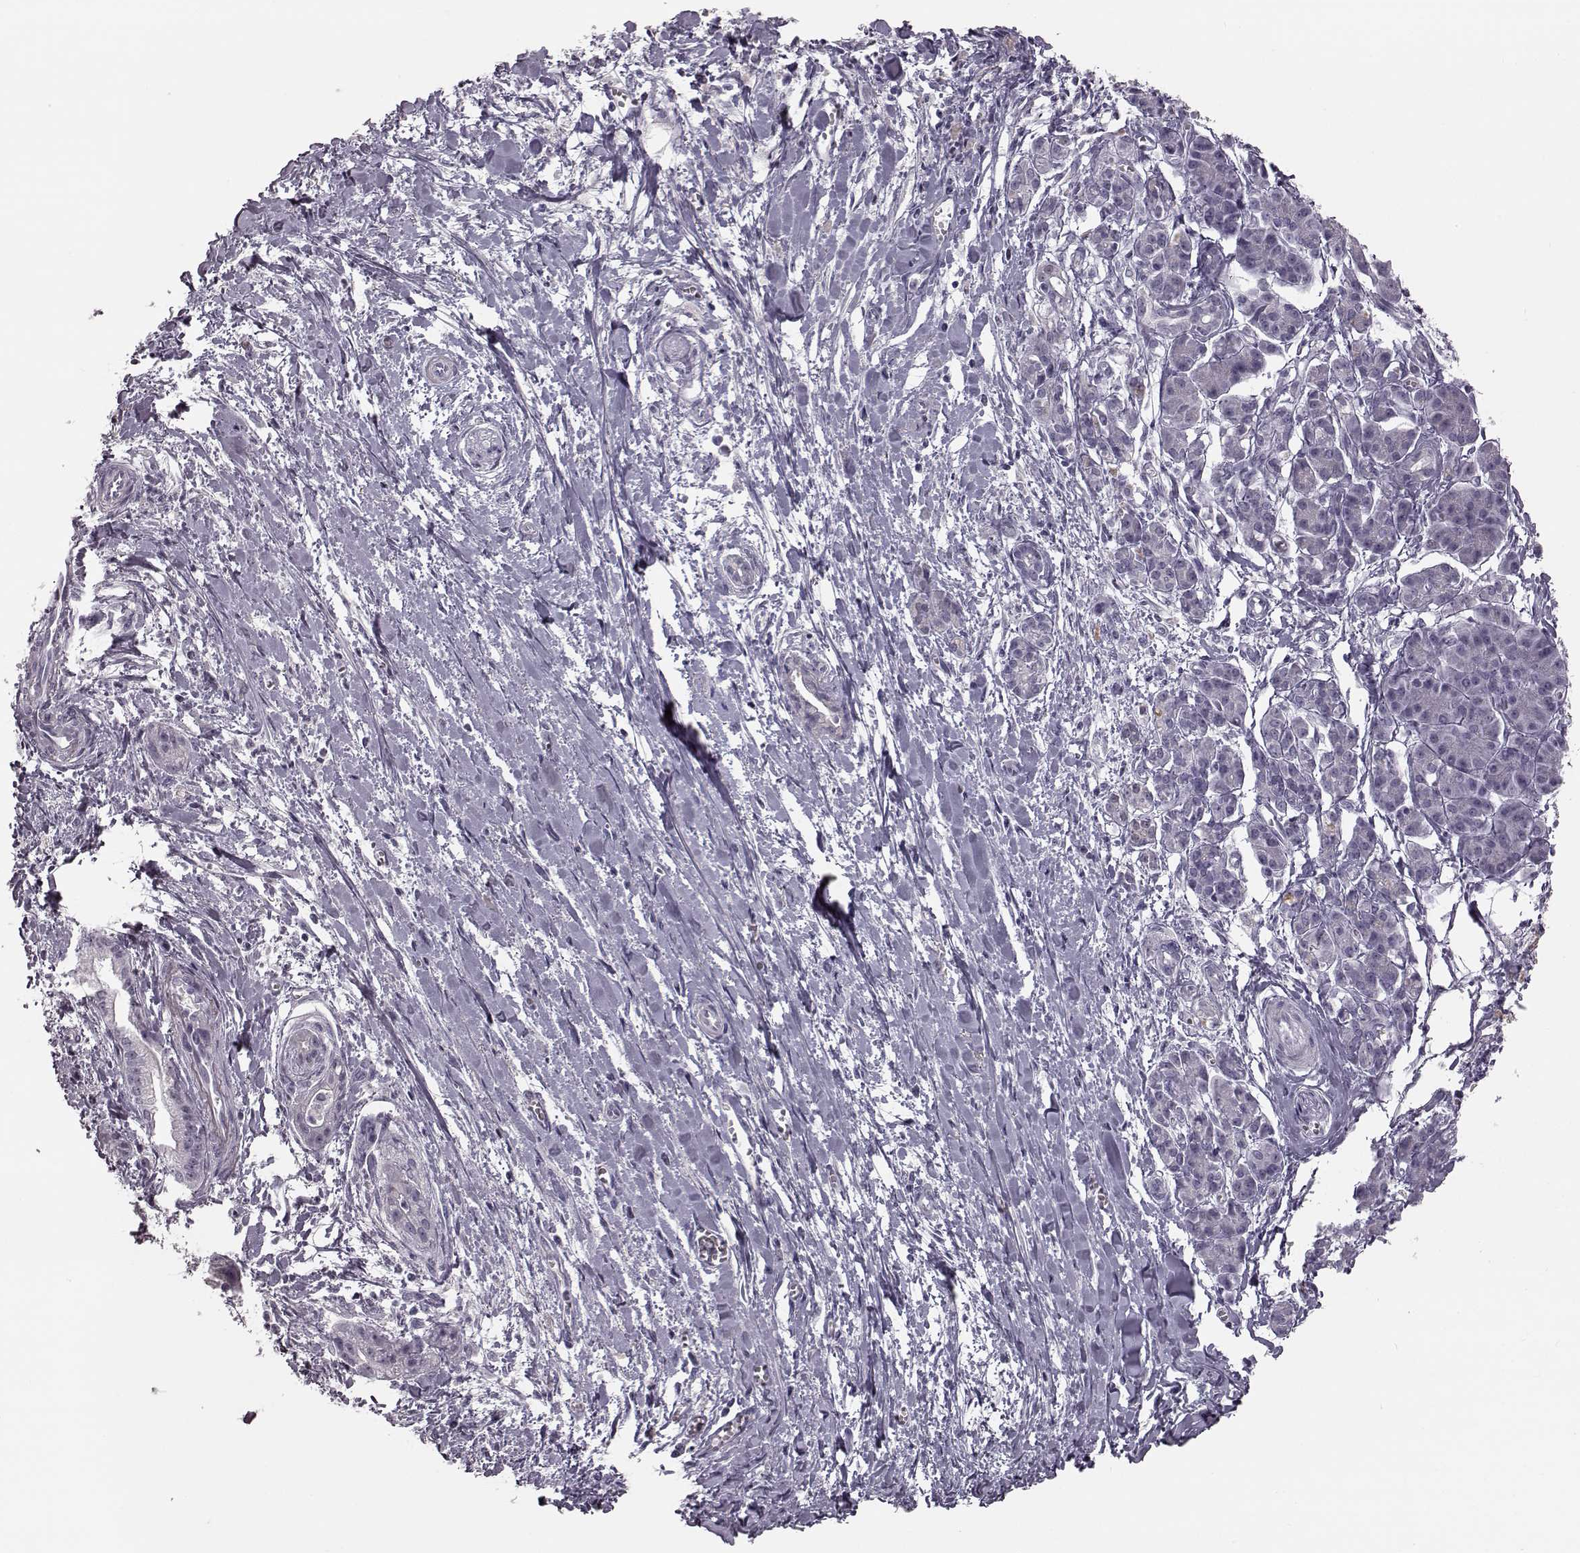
{"staining": {"intensity": "negative", "quantity": "none", "location": "none"}, "tissue": "pancreatic cancer", "cell_type": "Tumor cells", "image_type": "cancer", "snomed": [{"axis": "morphology", "description": "Normal tissue, NOS"}, {"axis": "morphology", "description": "Adenocarcinoma, NOS"}, {"axis": "topography", "description": "Lymph node"}, {"axis": "topography", "description": "Pancreas"}], "caption": "IHC histopathology image of neoplastic tissue: human pancreatic cancer (adenocarcinoma) stained with DAB exhibits no significant protein positivity in tumor cells. (Immunohistochemistry (ihc), brightfield microscopy, high magnification).", "gene": "ZNF433", "patient": {"sex": "female", "age": 58}}